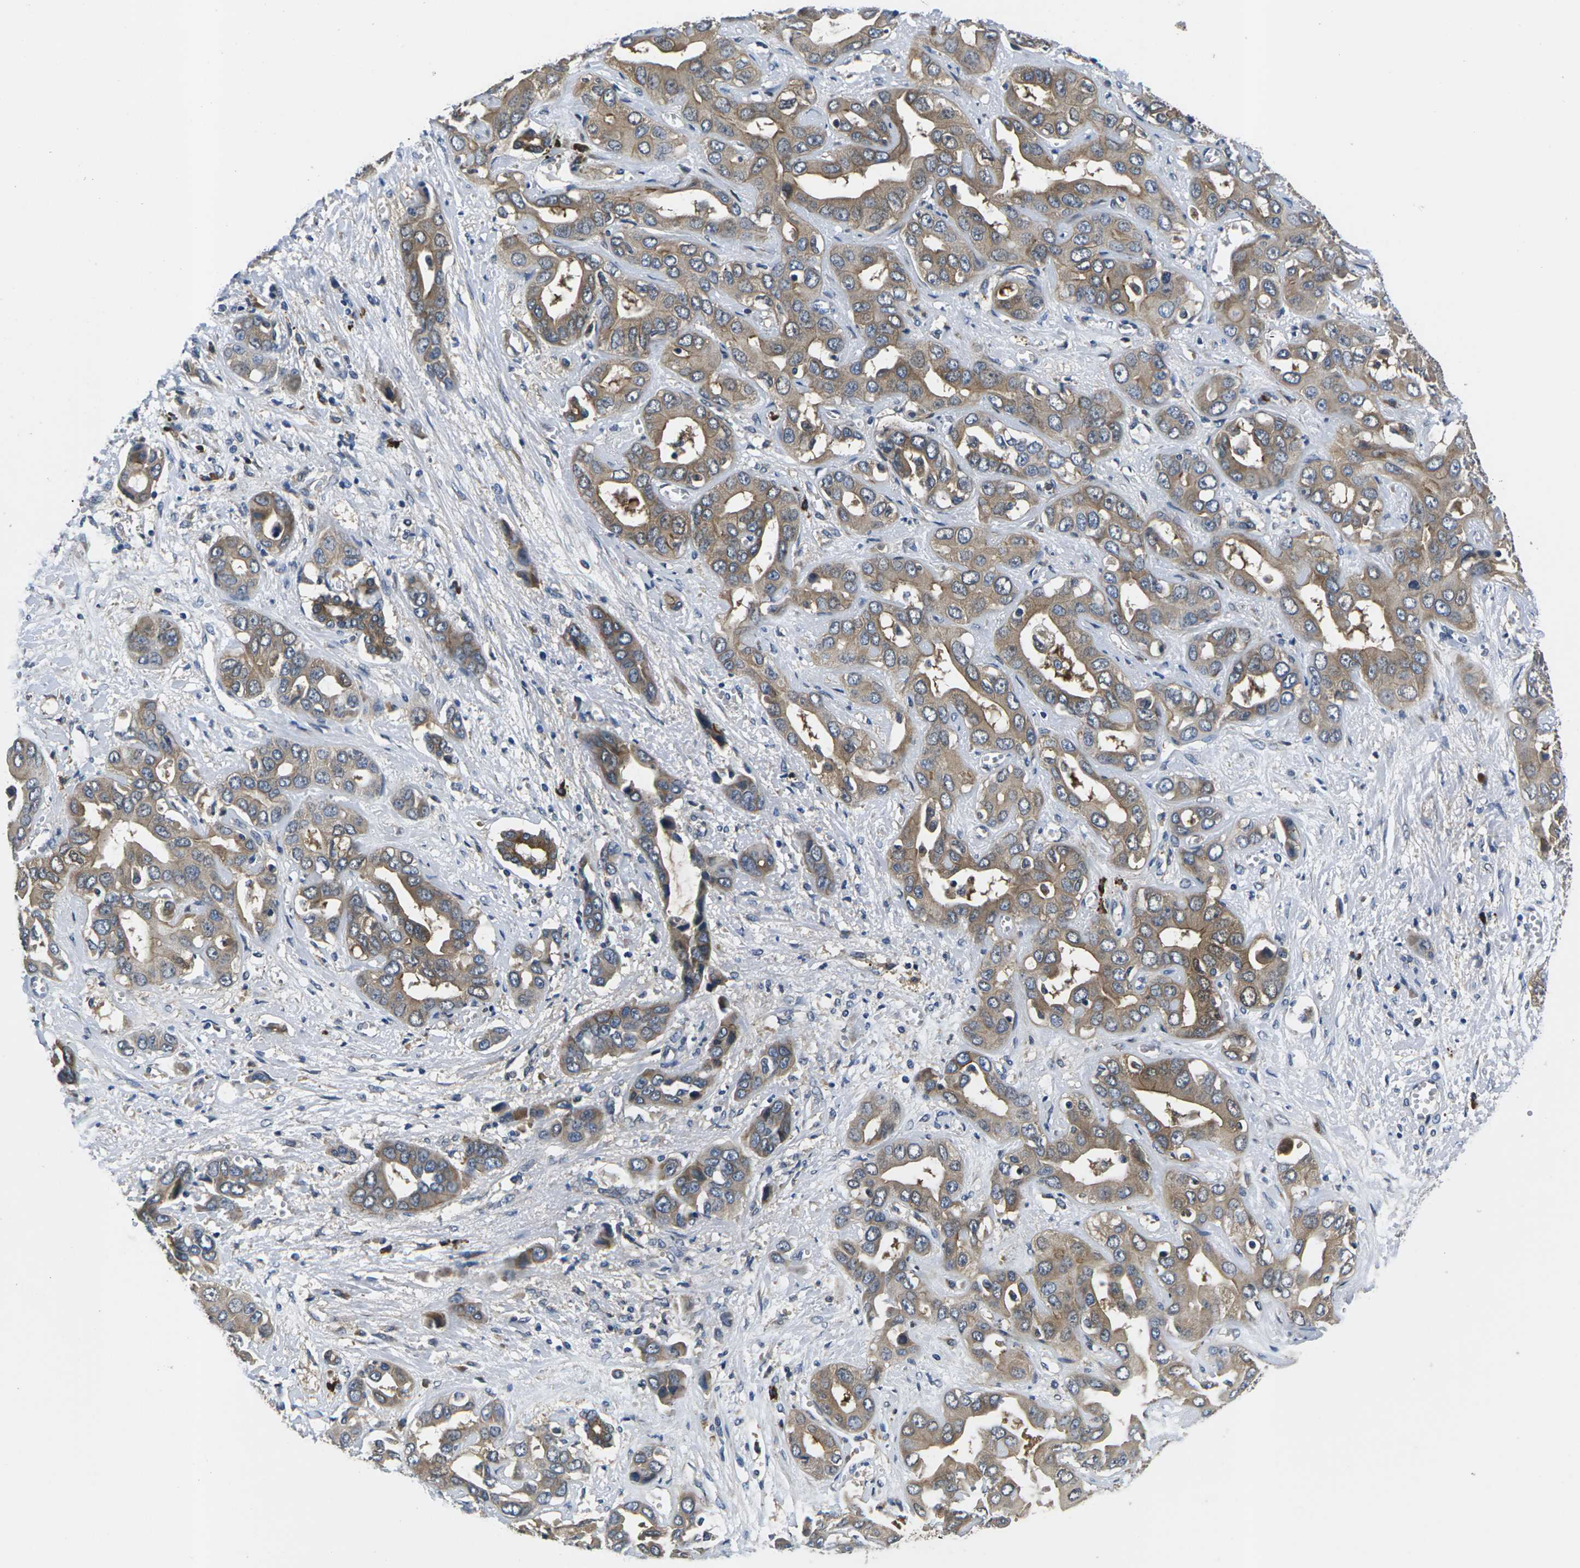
{"staining": {"intensity": "weak", "quantity": ">75%", "location": "cytoplasmic/membranous"}, "tissue": "liver cancer", "cell_type": "Tumor cells", "image_type": "cancer", "snomed": [{"axis": "morphology", "description": "Cholangiocarcinoma"}, {"axis": "topography", "description": "Liver"}], "caption": "Immunohistochemistry staining of liver cholangiocarcinoma, which displays low levels of weak cytoplasmic/membranous positivity in approximately >75% of tumor cells indicating weak cytoplasmic/membranous protein expression. The staining was performed using DAB (3,3'-diaminobenzidine) (brown) for protein detection and nuclei were counterstained in hematoxylin (blue).", "gene": "PLCE1", "patient": {"sex": "female", "age": 52}}